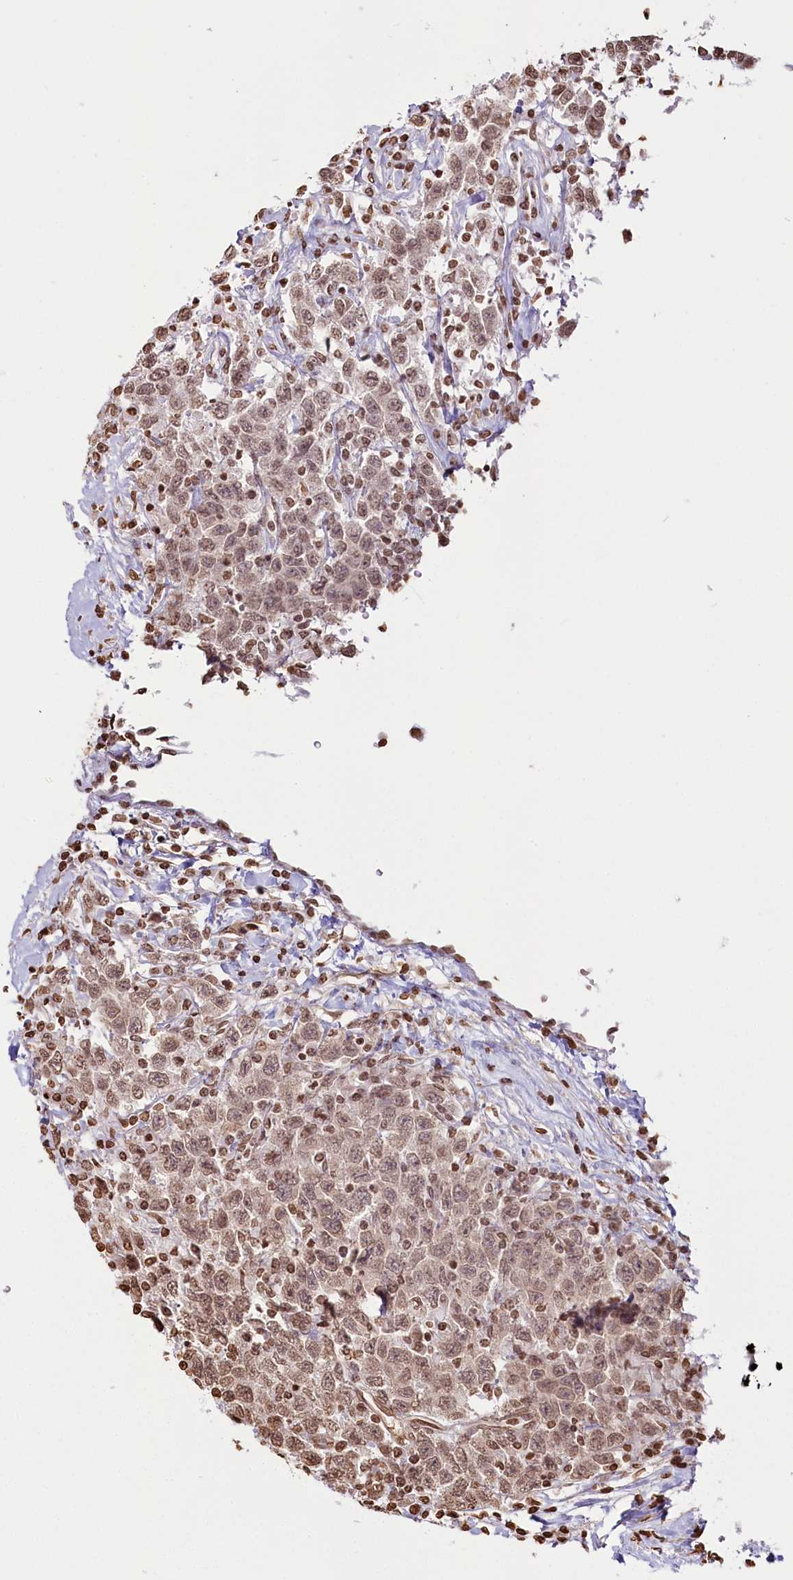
{"staining": {"intensity": "moderate", "quantity": ">75%", "location": "nuclear"}, "tissue": "testis cancer", "cell_type": "Tumor cells", "image_type": "cancer", "snomed": [{"axis": "morphology", "description": "Seminoma, NOS"}, {"axis": "topography", "description": "Testis"}], "caption": "A brown stain shows moderate nuclear positivity of a protein in human testis cancer (seminoma) tumor cells.", "gene": "FAM13A", "patient": {"sex": "male", "age": 41}}